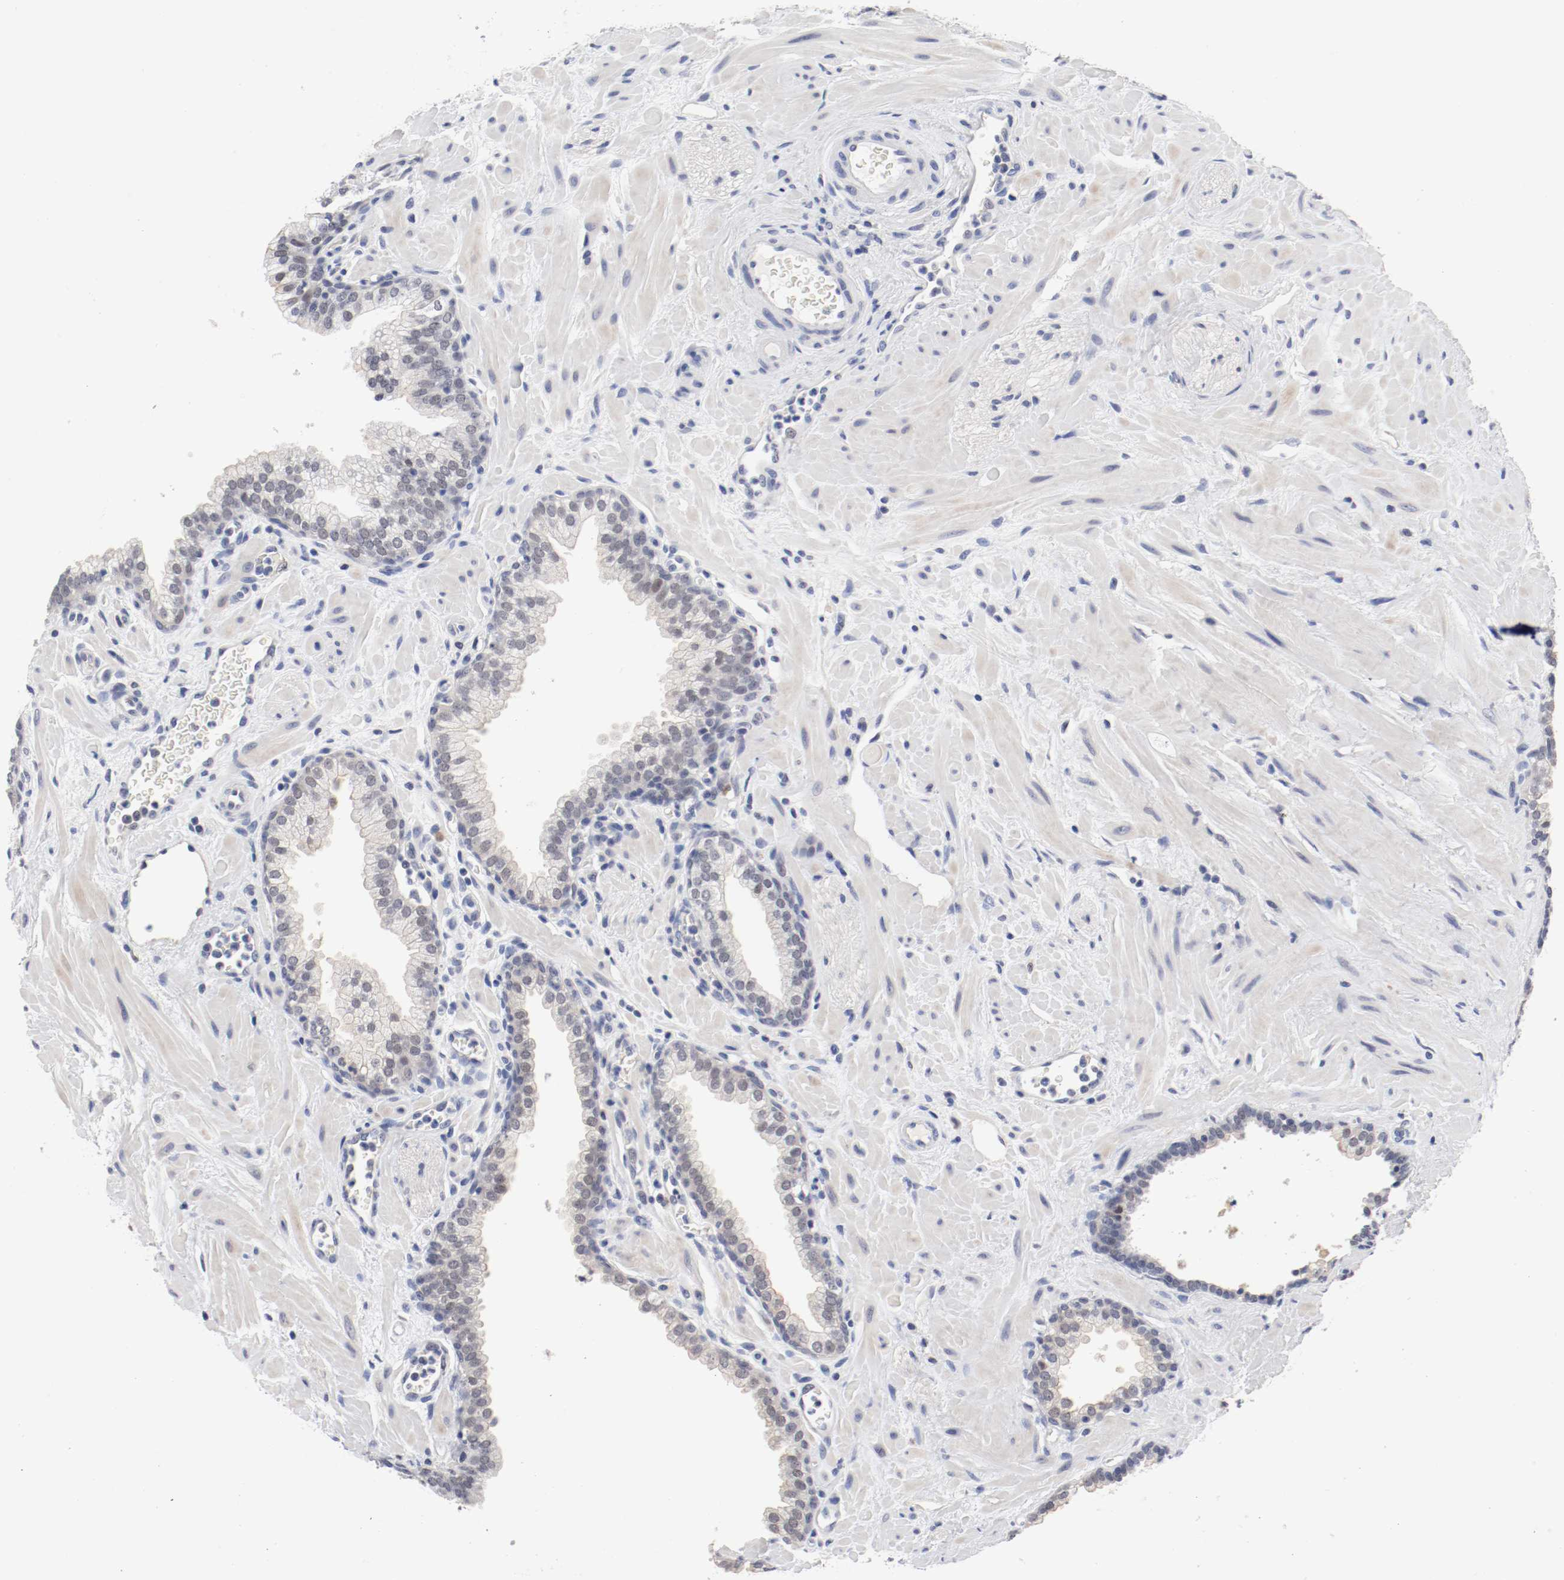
{"staining": {"intensity": "negative", "quantity": "none", "location": "none"}, "tissue": "prostate", "cell_type": "Glandular cells", "image_type": "normal", "snomed": [{"axis": "morphology", "description": "Normal tissue, NOS"}, {"axis": "topography", "description": "Prostate"}], "caption": "This is an IHC micrograph of benign prostate. There is no expression in glandular cells.", "gene": "ANKLE2", "patient": {"sex": "male", "age": 60}}